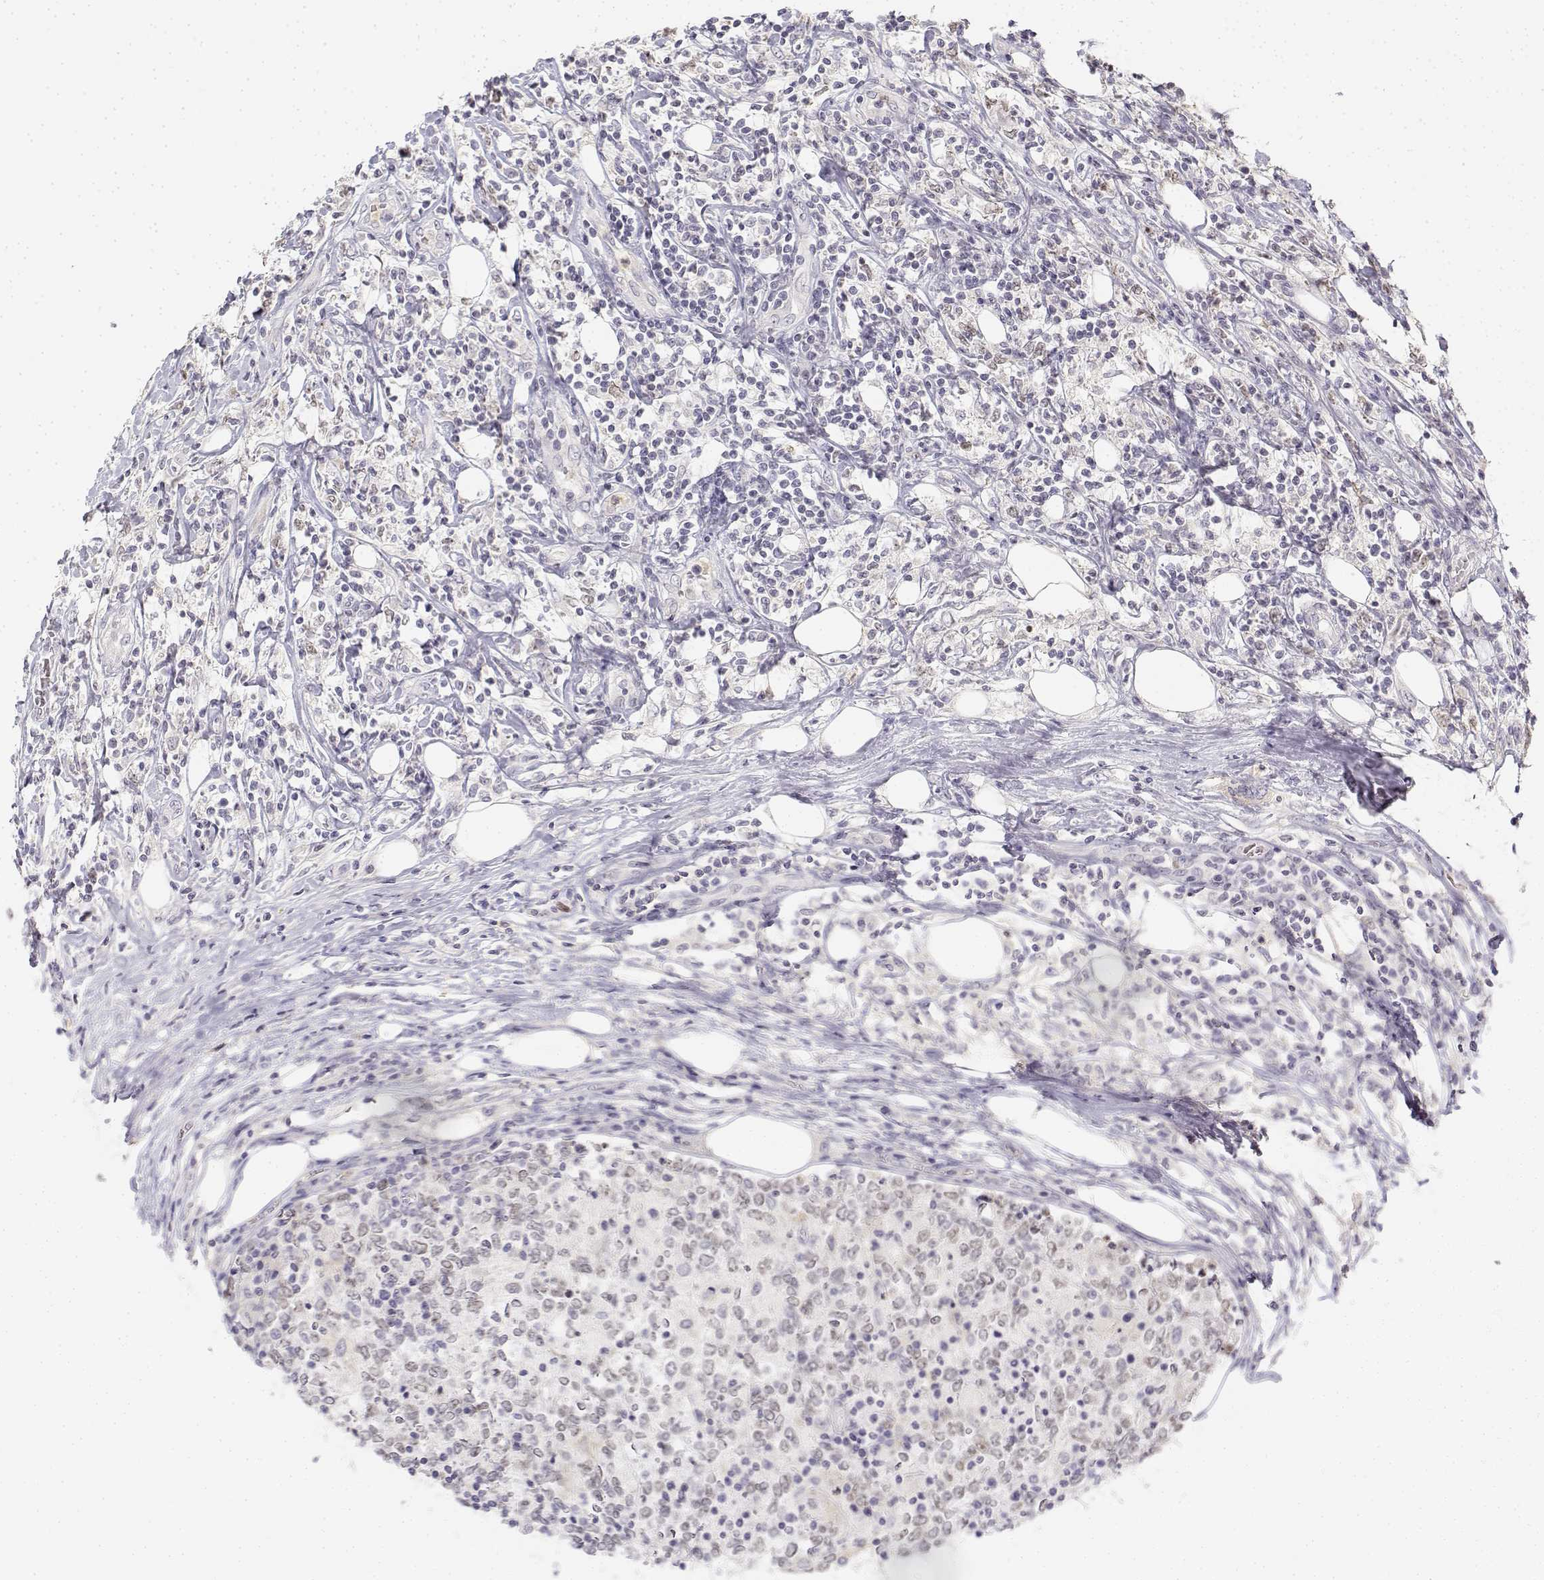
{"staining": {"intensity": "negative", "quantity": "none", "location": "none"}, "tissue": "lymphoma", "cell_type": "Tumor cells", "image_type": "cancer", "snomed": [{"axis": "morphology", "description": "Malignant lymphoma, non-Hodgkin's type, High grade"}, {"axis": "topography", "description": "Lymph node"}], "caption": "IHC image of neoplastic tissue: lymphoma stained with DAB (3,3'-diaminobenzidine) shows no significant protein staining in tumor cells.", "gene": "GLIPR1L2", "patient": {"sex": "female", "age": 84}}